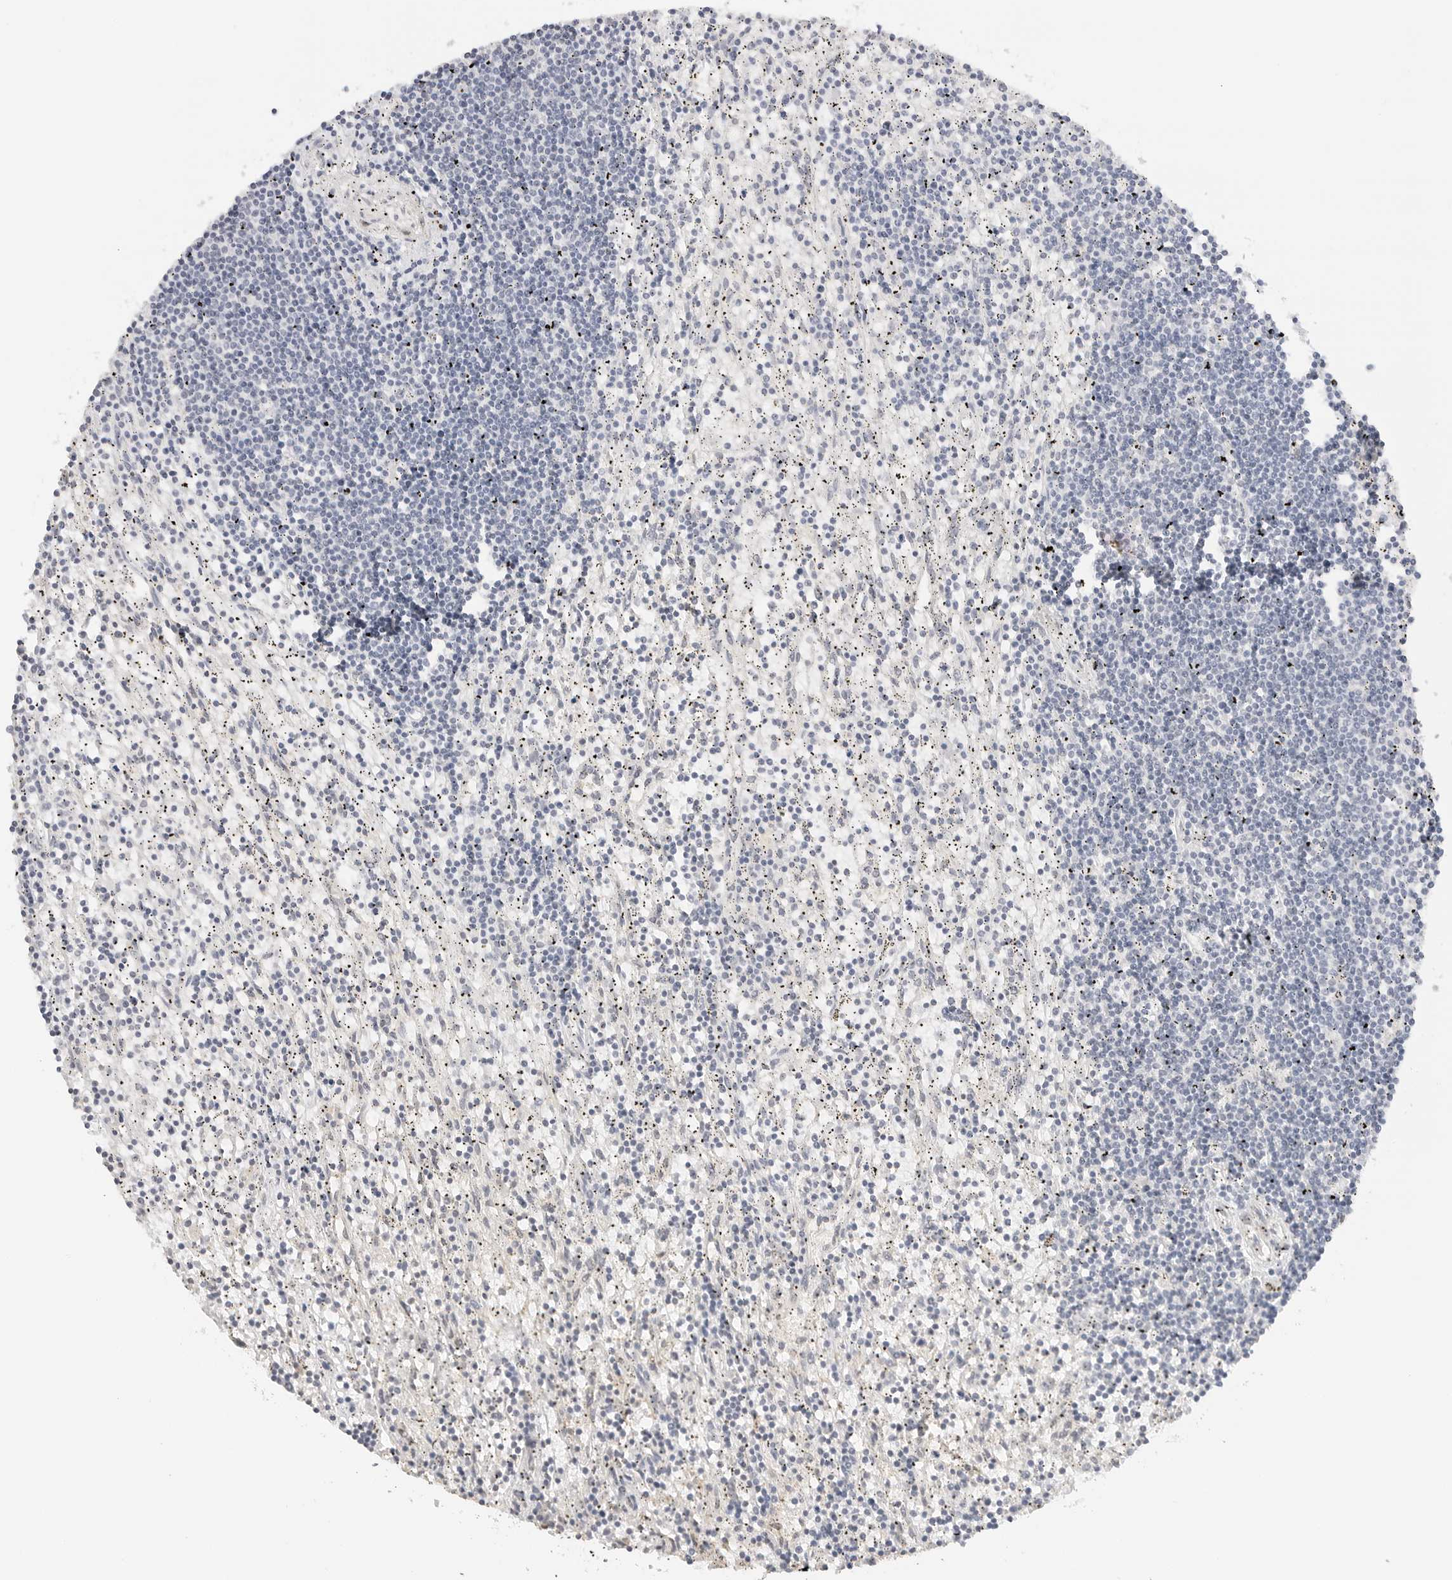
{"staining": {"intensity": "negative", "quantity": "none", "location": "none"}, "tissue": "lymphoma", "cell_type": "Tumor cells", "image_type": "cancer", "snomed": [{"axis": "morphology", "description": "Malignant lymphoma, non-Hodgkin's type, Low grade"}, {"axis": "topography", "description": "Spleen"}], "caption": "DAB (3,3'-diaminobenzidine) immunohistochemical staining of lymphoma displays no significant positivity in tumor cells.", "gene": "PCDH19", "patient": {"sex": "male", "age": 76}}